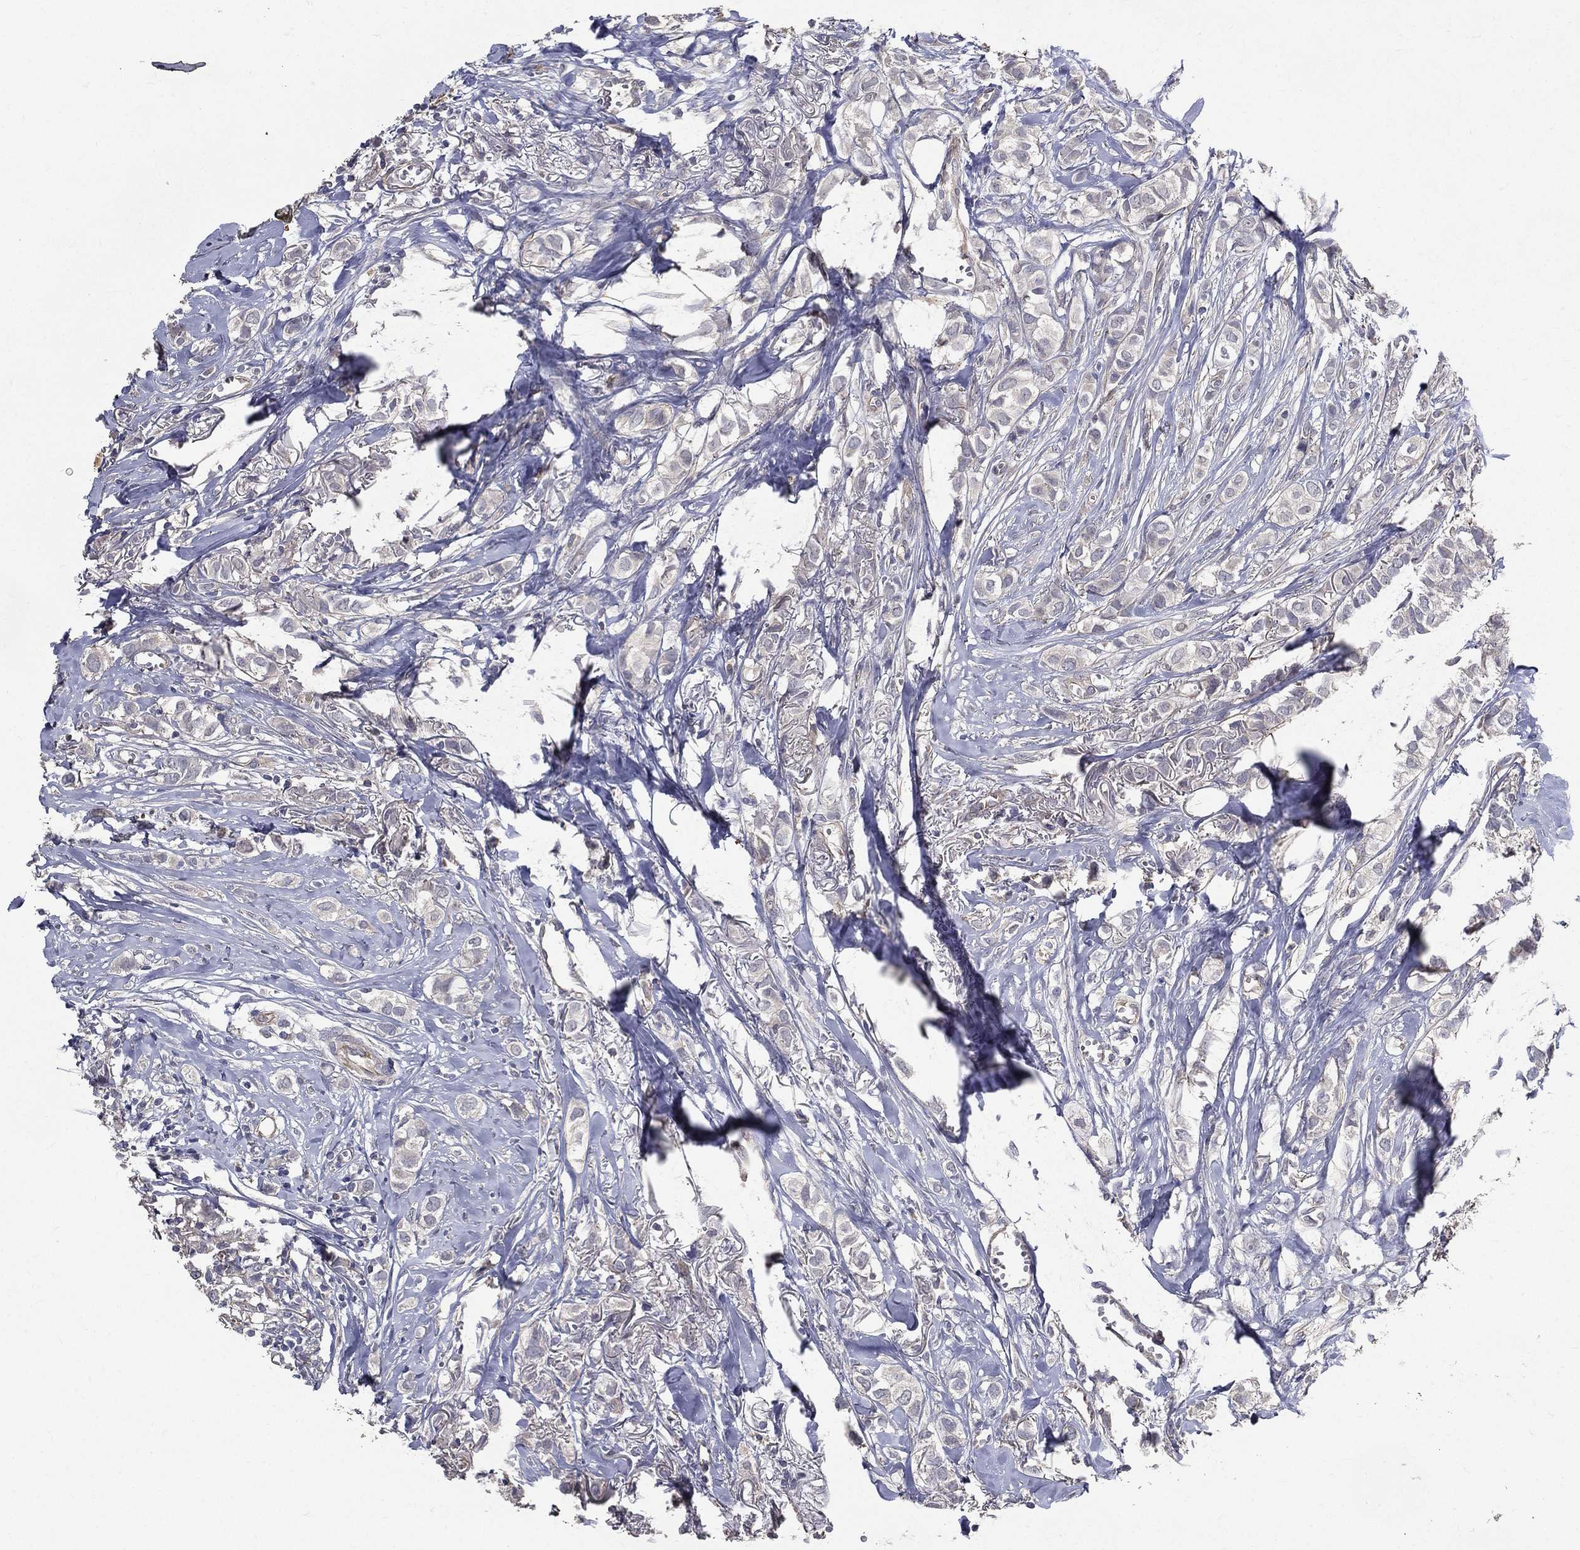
{"staining": {"intensity": "negative", "quantity": "none", "location": "none"}, "tissue": "breast cancer", "cell_type": "Tumor cells", "image_type": "cancer", "snomed": [{"axis": "morphology", "description": "Duct carcinoma"}, {"axis": "topography", "description": "Breast"}], "caption": "IHC micrograph of breast cancer stained for a protein (brown), which demonstrates no expression in tumor cells. (DAB IHC with hematoxylin counter stain).", "gene": "SERPINB2", "patient": {"sex": "female", "age": 85}}